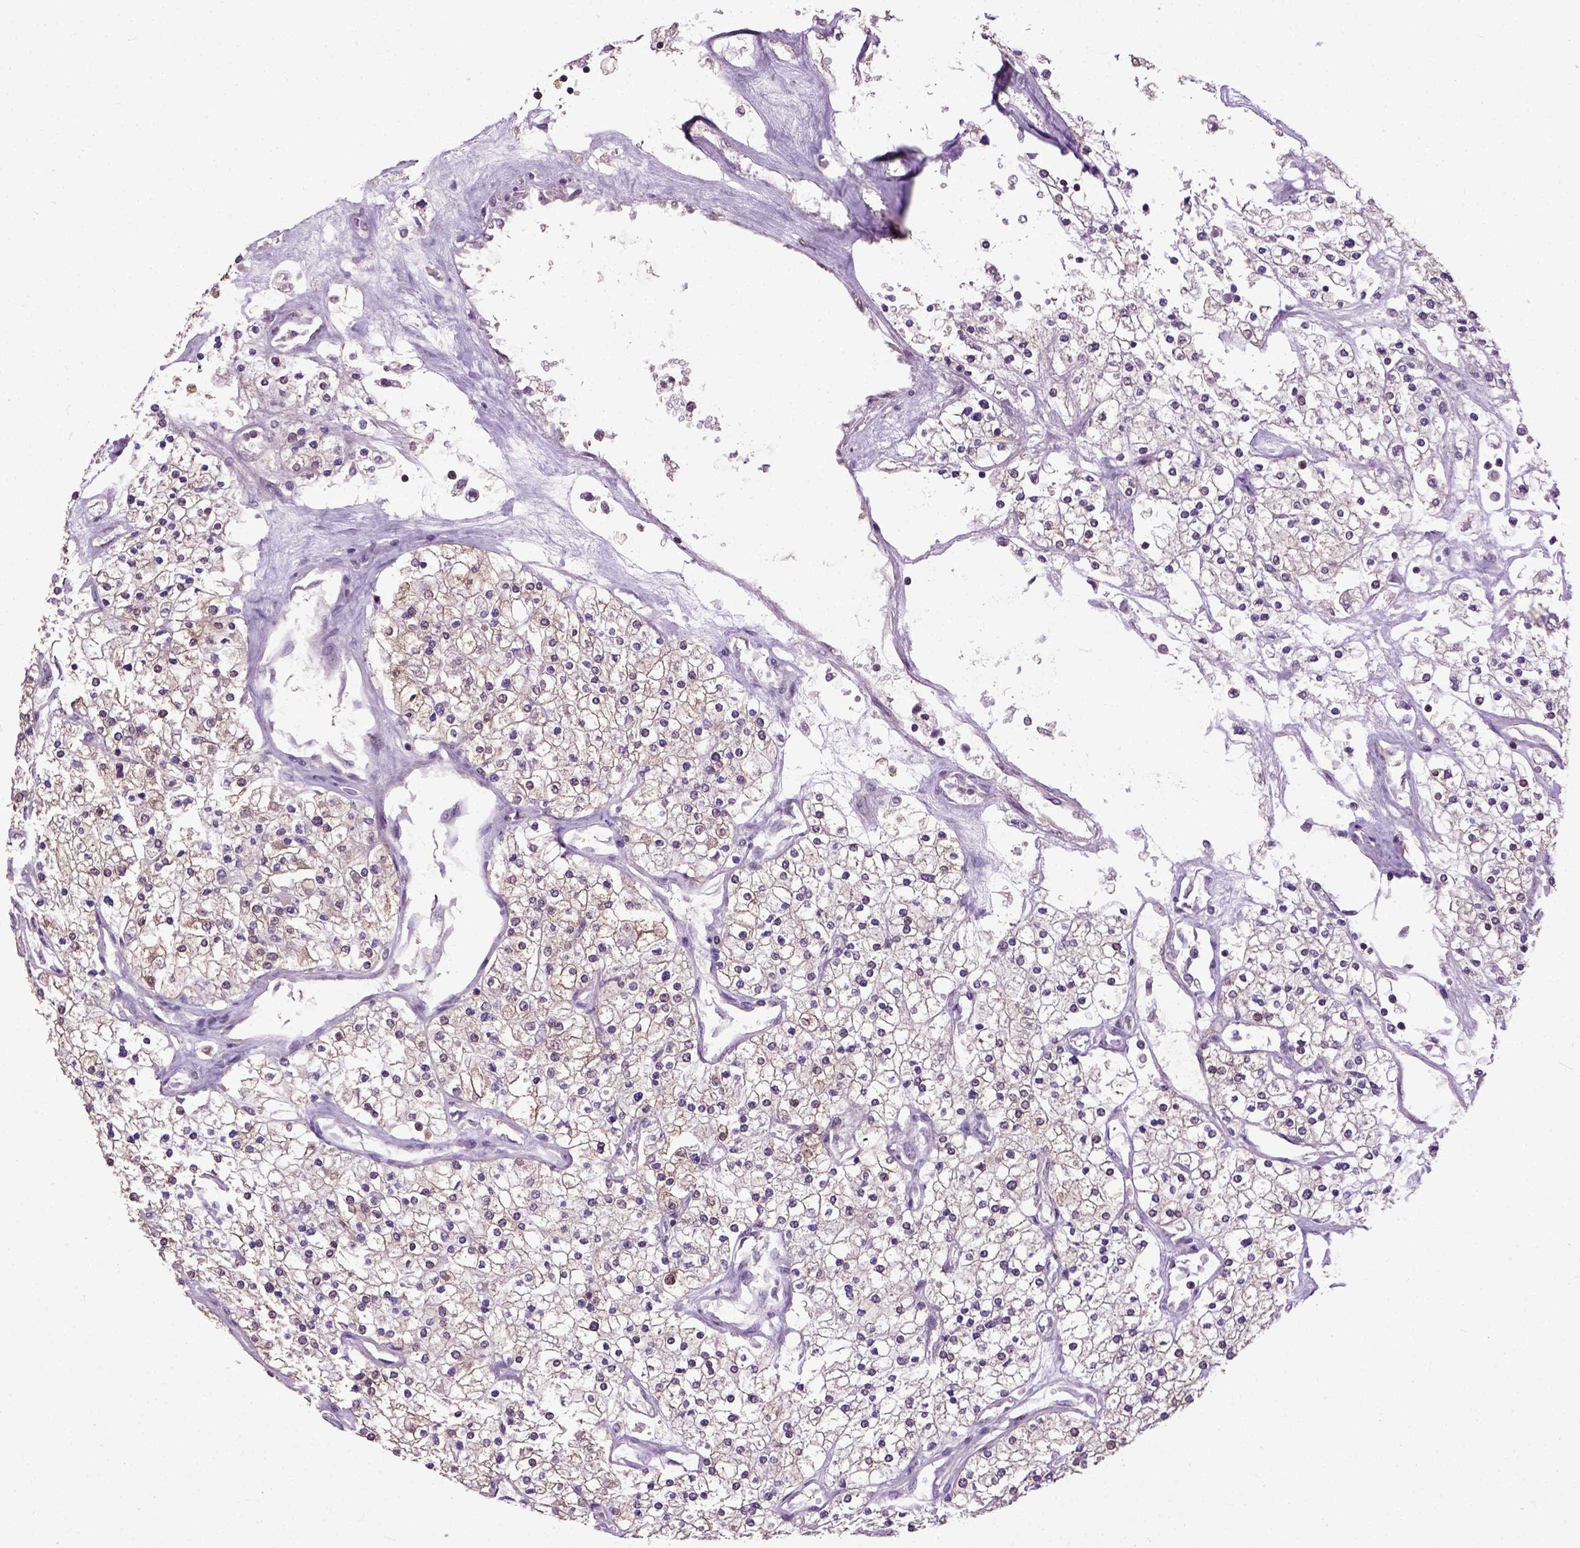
{"staining": {"intensity": "moderate", "quantity": "<25%", "location": "cytoplasmic/membranous,nuclear"}, "tissue": "renal cancer", "cell_type": "Tumor cells", "image_type": "cancer", "snomed": [{"axis": "morphology", "description": "Adenocarcinoma, NOS"}, {"axis": "topography", "description": "Kidney"}], "caption": "Adenocarcinoma (renal) stained for a protein displays moderate cytoplasmic/membranous and nuclear positivity in tumor cells. (DAB (3,3'-diaminobenzidine) IHC with brightfield microscopy, high magnification).", "gene": "UBA3", "patient": {"sex": "male", "age": 80}}